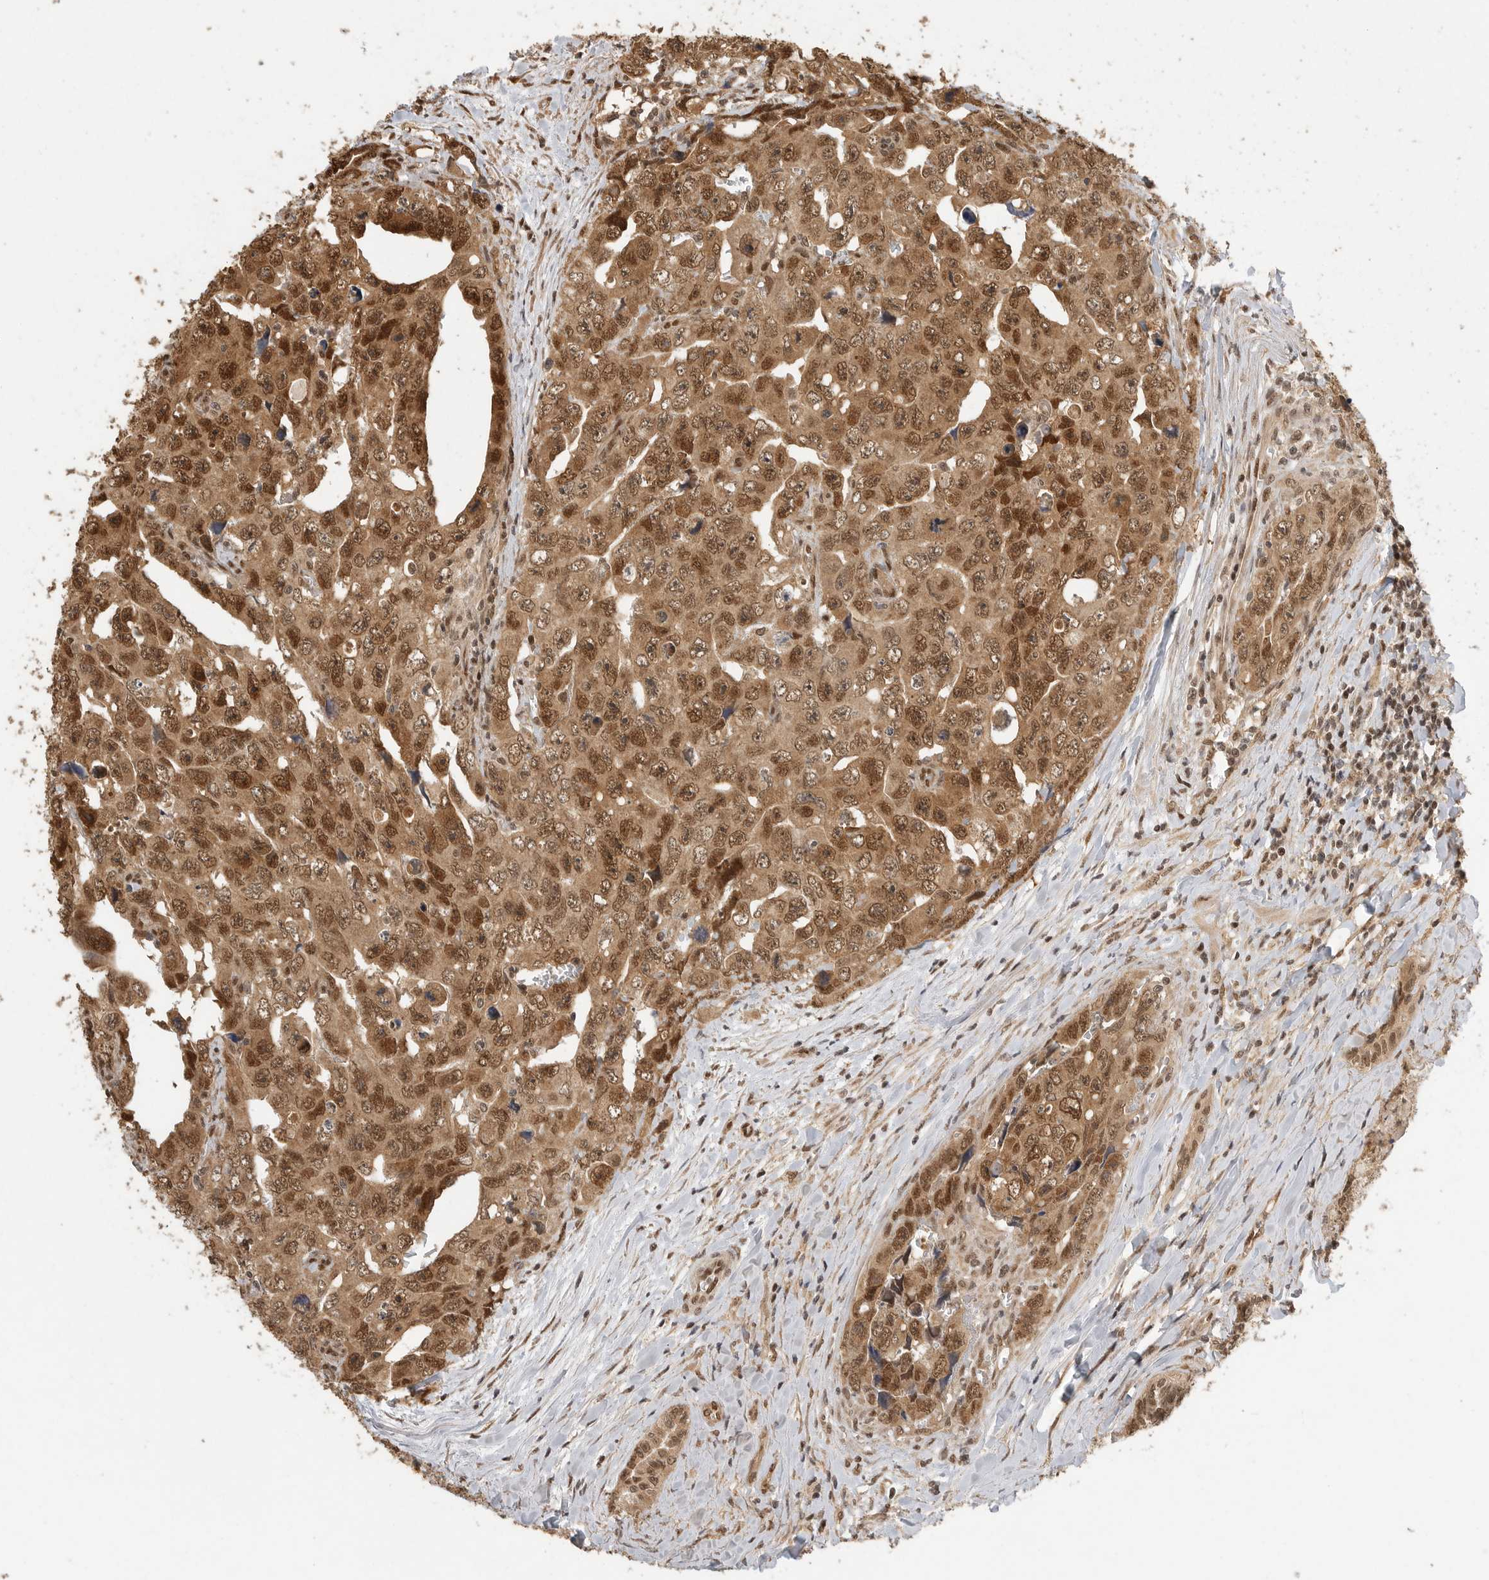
{"staining": {"intensity": "moderate", "quantity": ">75%", "location": "cytoplasmic/membranous,nuclear"}, "tissue": "testis cancer", "cell_type": "Tumor cells", "image_type": "cancer", "snomed": [{"axis": "morphology", "description": "Carcinoma, Embryonal, NOS"}, {"axis": "topography", "description": "Testis"}], "caption": "There is medium levels of moderate cytoplasmic/membranous and nuclear staining in tumor cells of testis embryonal carcinoma, as demonstrated by immunohistochemical staining (brown color).", "gene": "DFFA", "patient": {"sex": "male", "age": 28}}